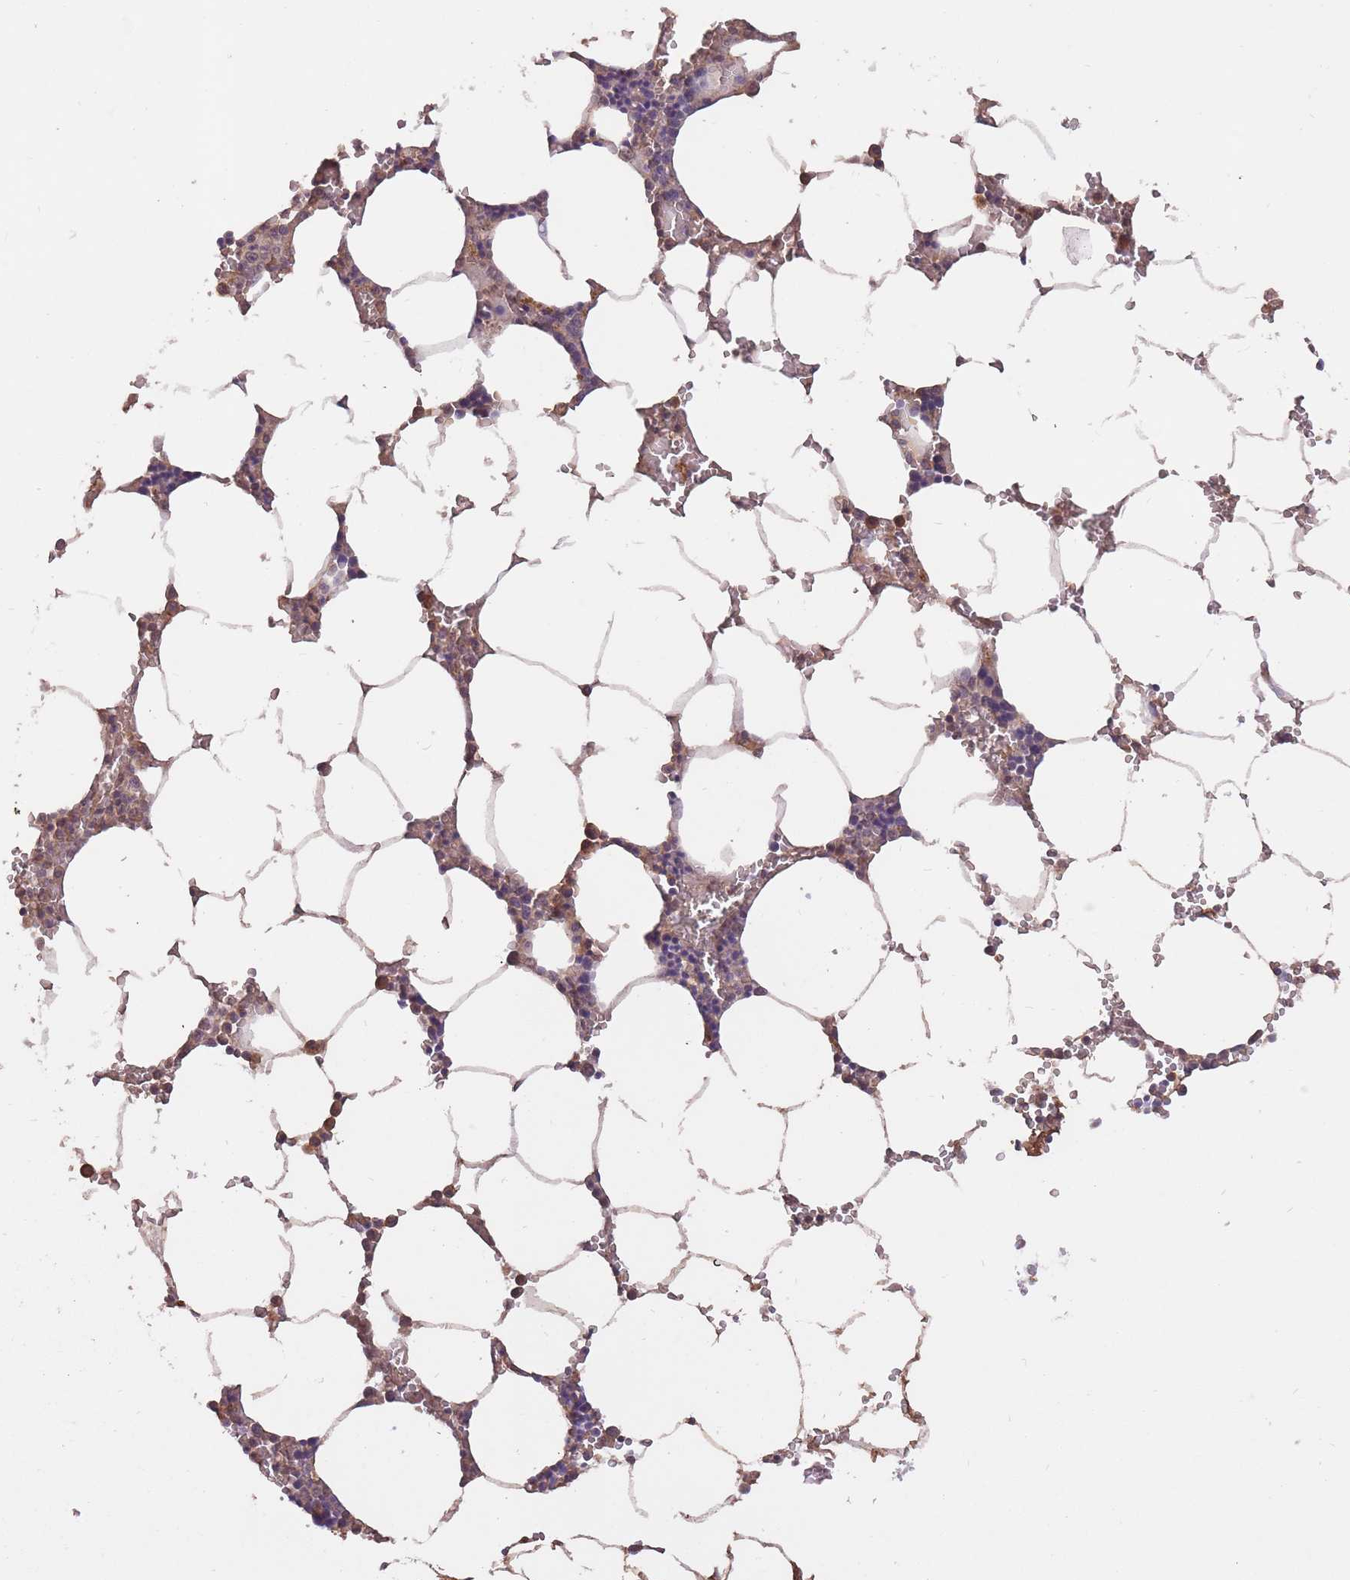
{"staining": {"intensity": "weak", "quantity": "<25%", "location": "cytoplasmic/membranous"}, "tissue": "bone marrow", "cell_type": "Hematopoietic cells", "image_type": "normal", "snomed": [{"axis": "morphology", "description": "Normal tissue, NOS"}, {"axis": "topography", "description": "Bone marrow"}], "caption": "This is an immunohistochemistry image of normal human bone marrow. There is no positivity in hematopoietic cells.", "gene": "KIAA1755", "patient": {"sex": "male", "age": 70}}